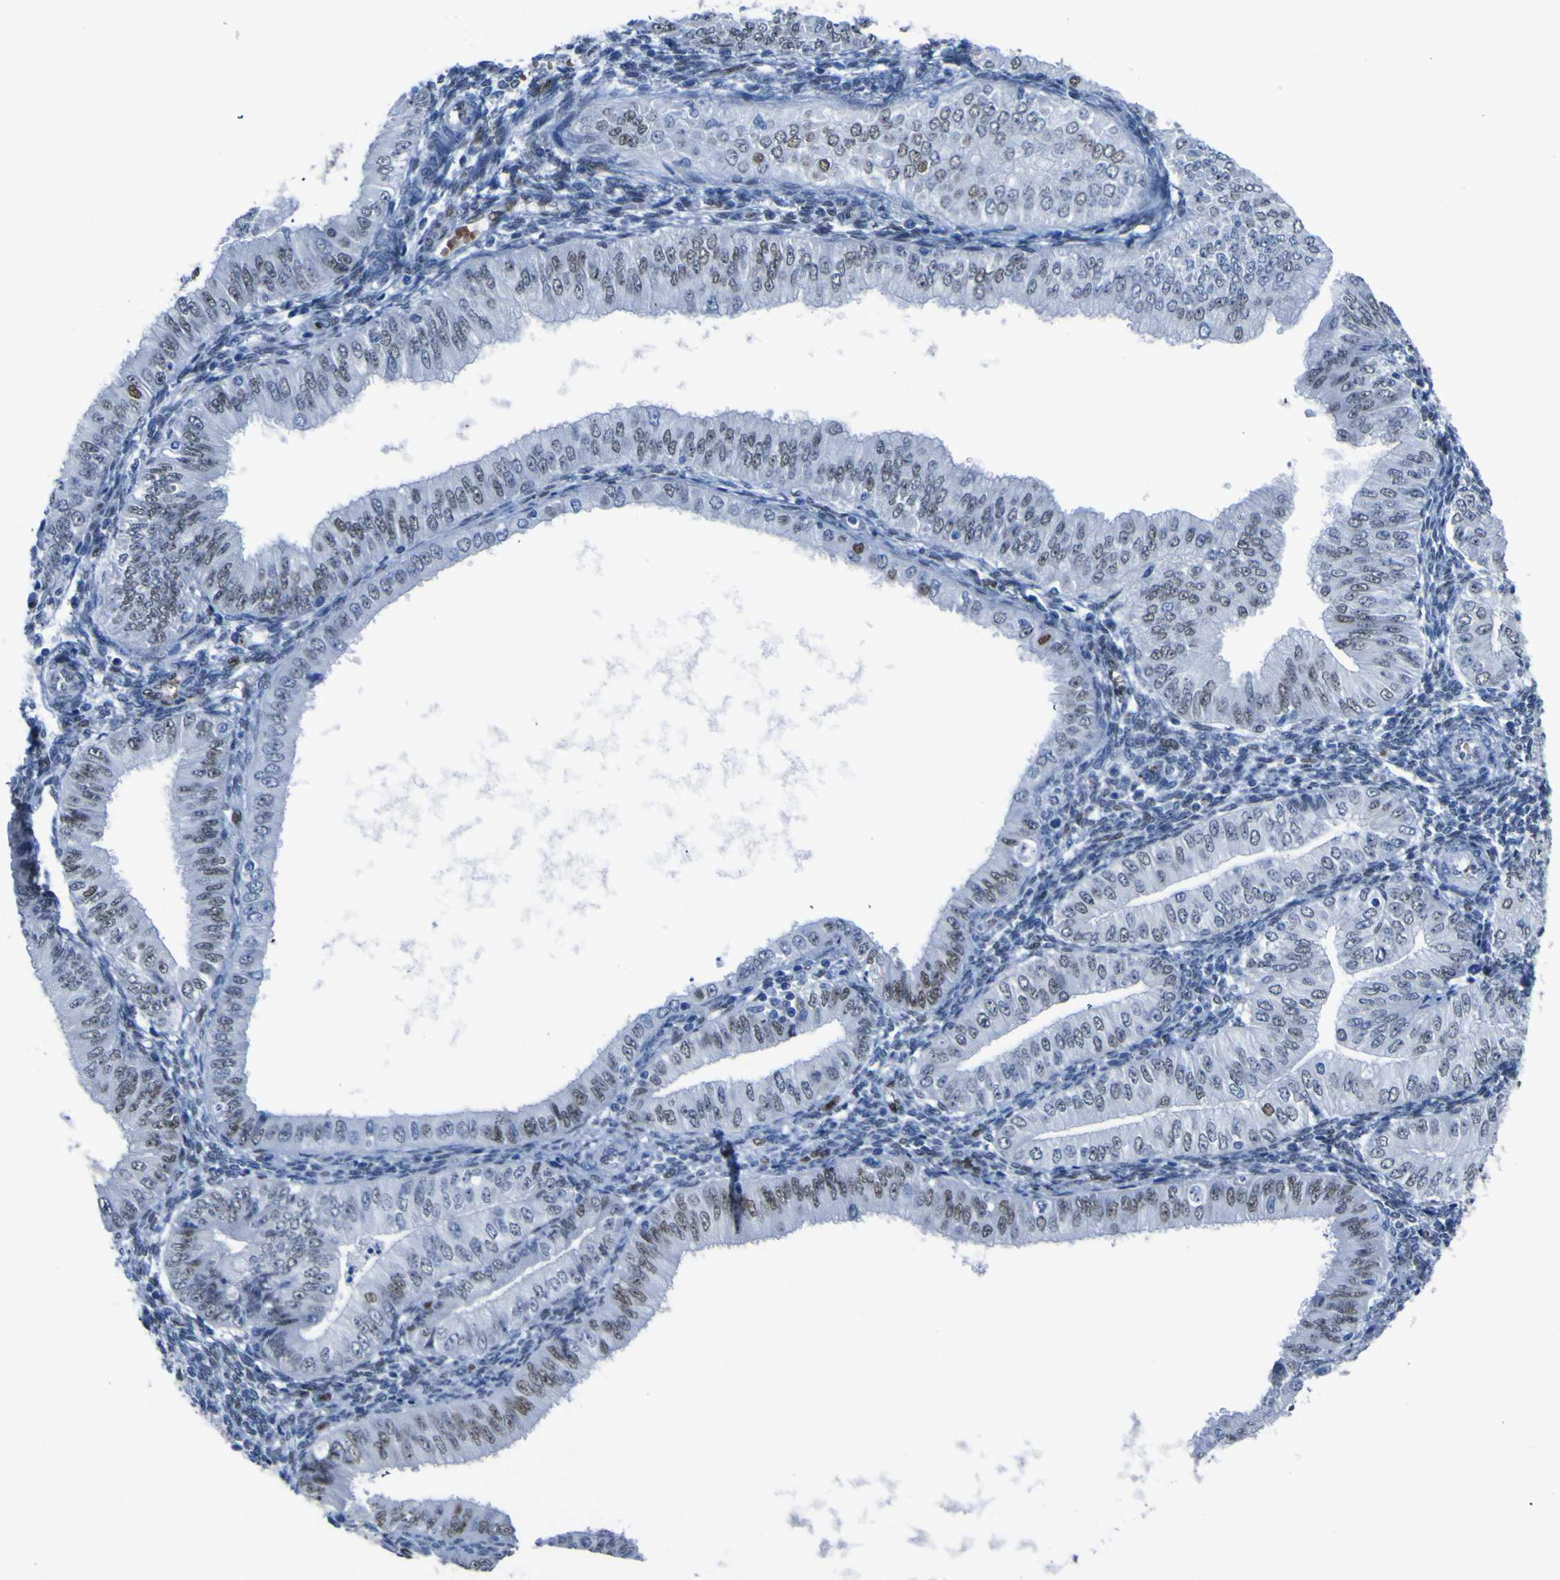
{"staining": {"intensity": "weak", "quantity": "<25%", "location": "nuclear"}, "tissue": "endometrial cancer", "cell_type": "Tumor cells", "image_type": "cancer", "snomed": [{"axis": "morphology", "description": "Normal tissue, NOS"}, {"axis": "morphology", "description": "Adenocarcinoma, NOS"}, {"axis": "topography", "description": "Endometrium"}], "caption": "Tumor cells show no significant staining in endometrial cancer.", "gene": "DACH1", "patient": {"sex": "female", "age": 53}}